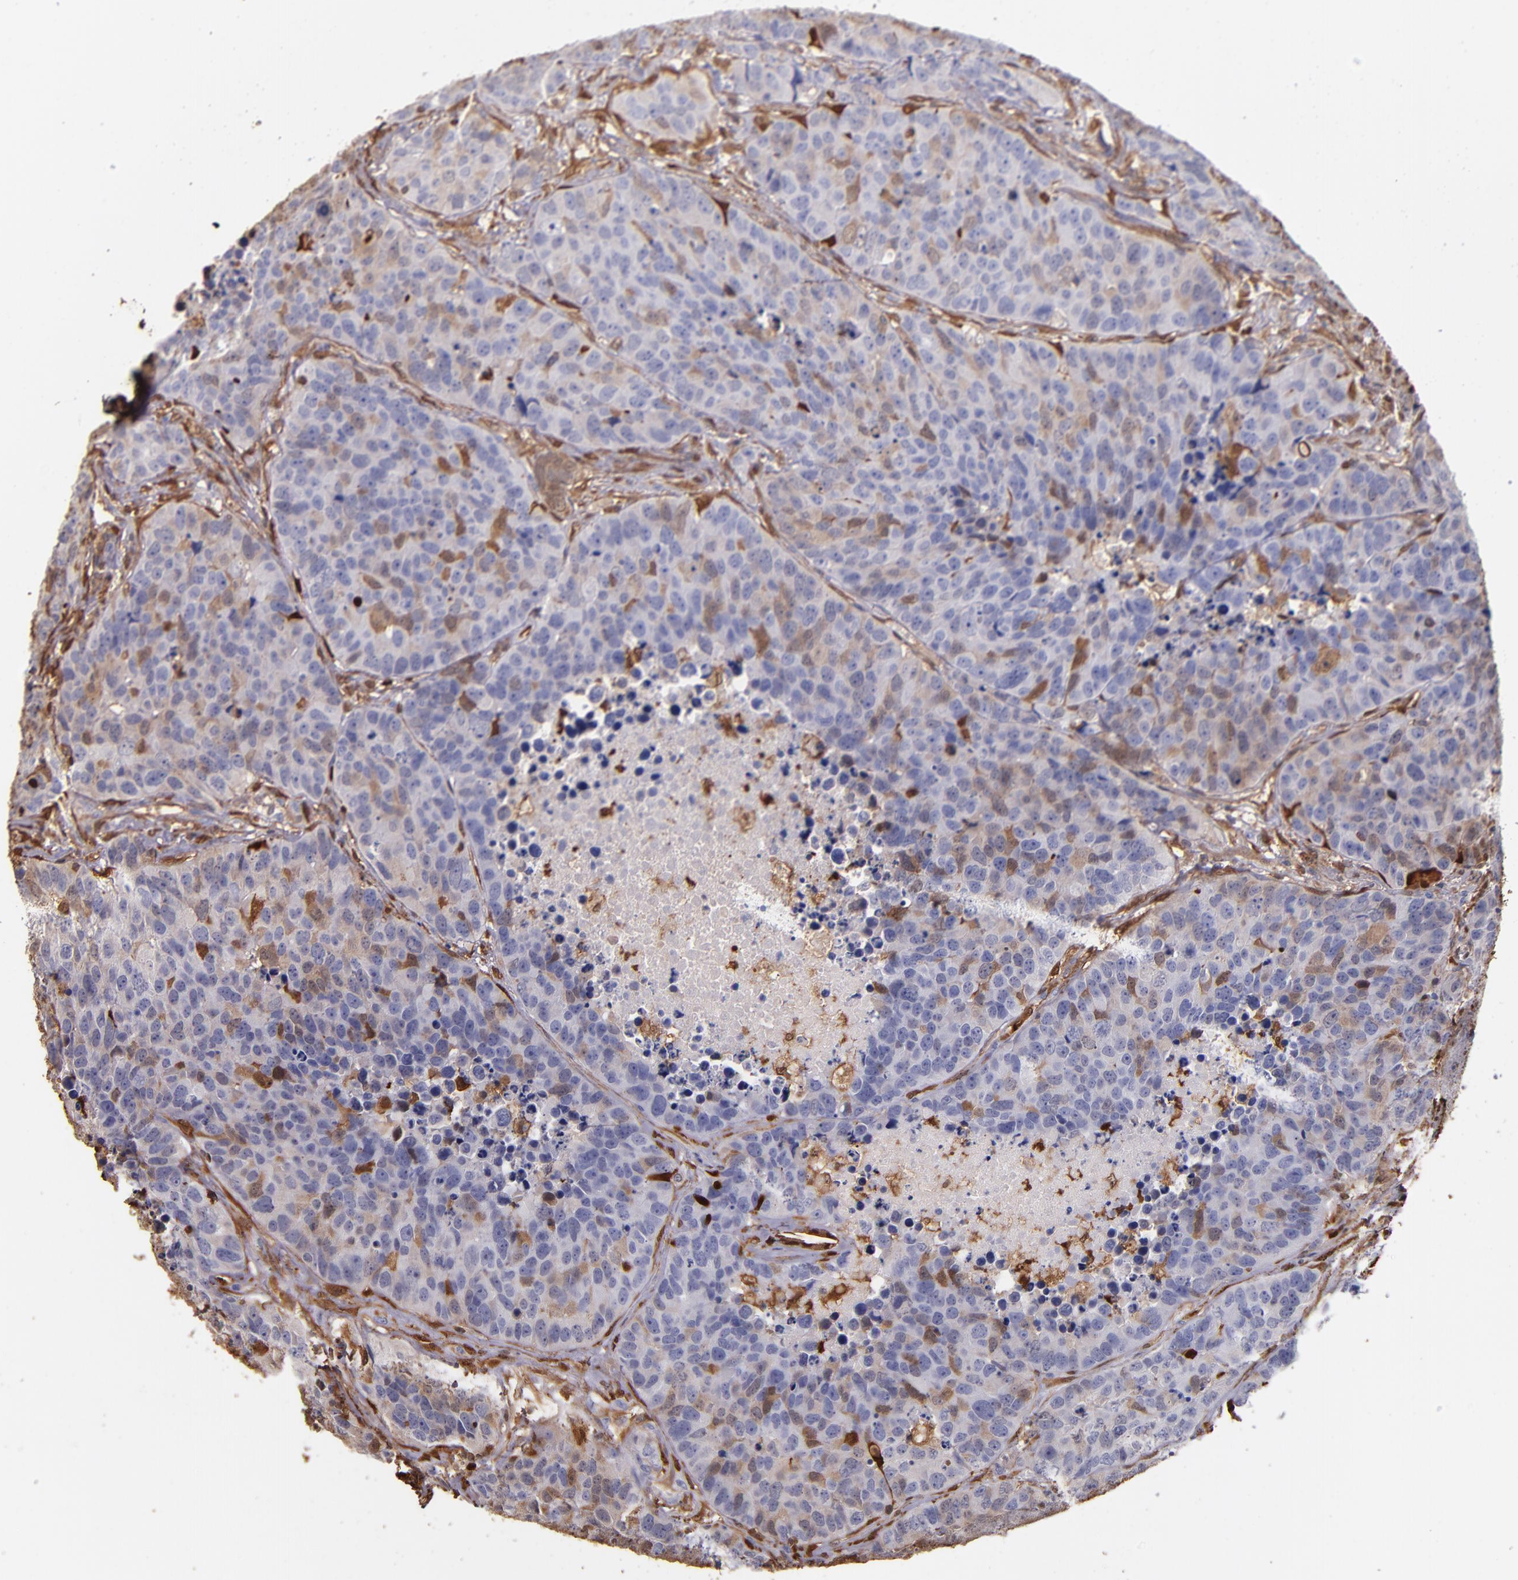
{"staining": {"intensity": "moderate", "quantity": "<25%", "location": "cytoplasmic/membranous"}, "tissue": "carcinoid", "cell_type": "Tumor cells", "image_type": "cancer", "snomed": [{"axis": "morphology", "description": "Carcinoid, malignant, NOS"}, {"axis": "topography", "description": "Lung"}], "caption": "Carcinoid stained with immunohistochemistry (IHC) demonstrates moderate cytoplasmic/membranous expression in approximately <25% of tumor cells.", "gene": "S100A6", "patient": {"sex": "male", "age": 60}}